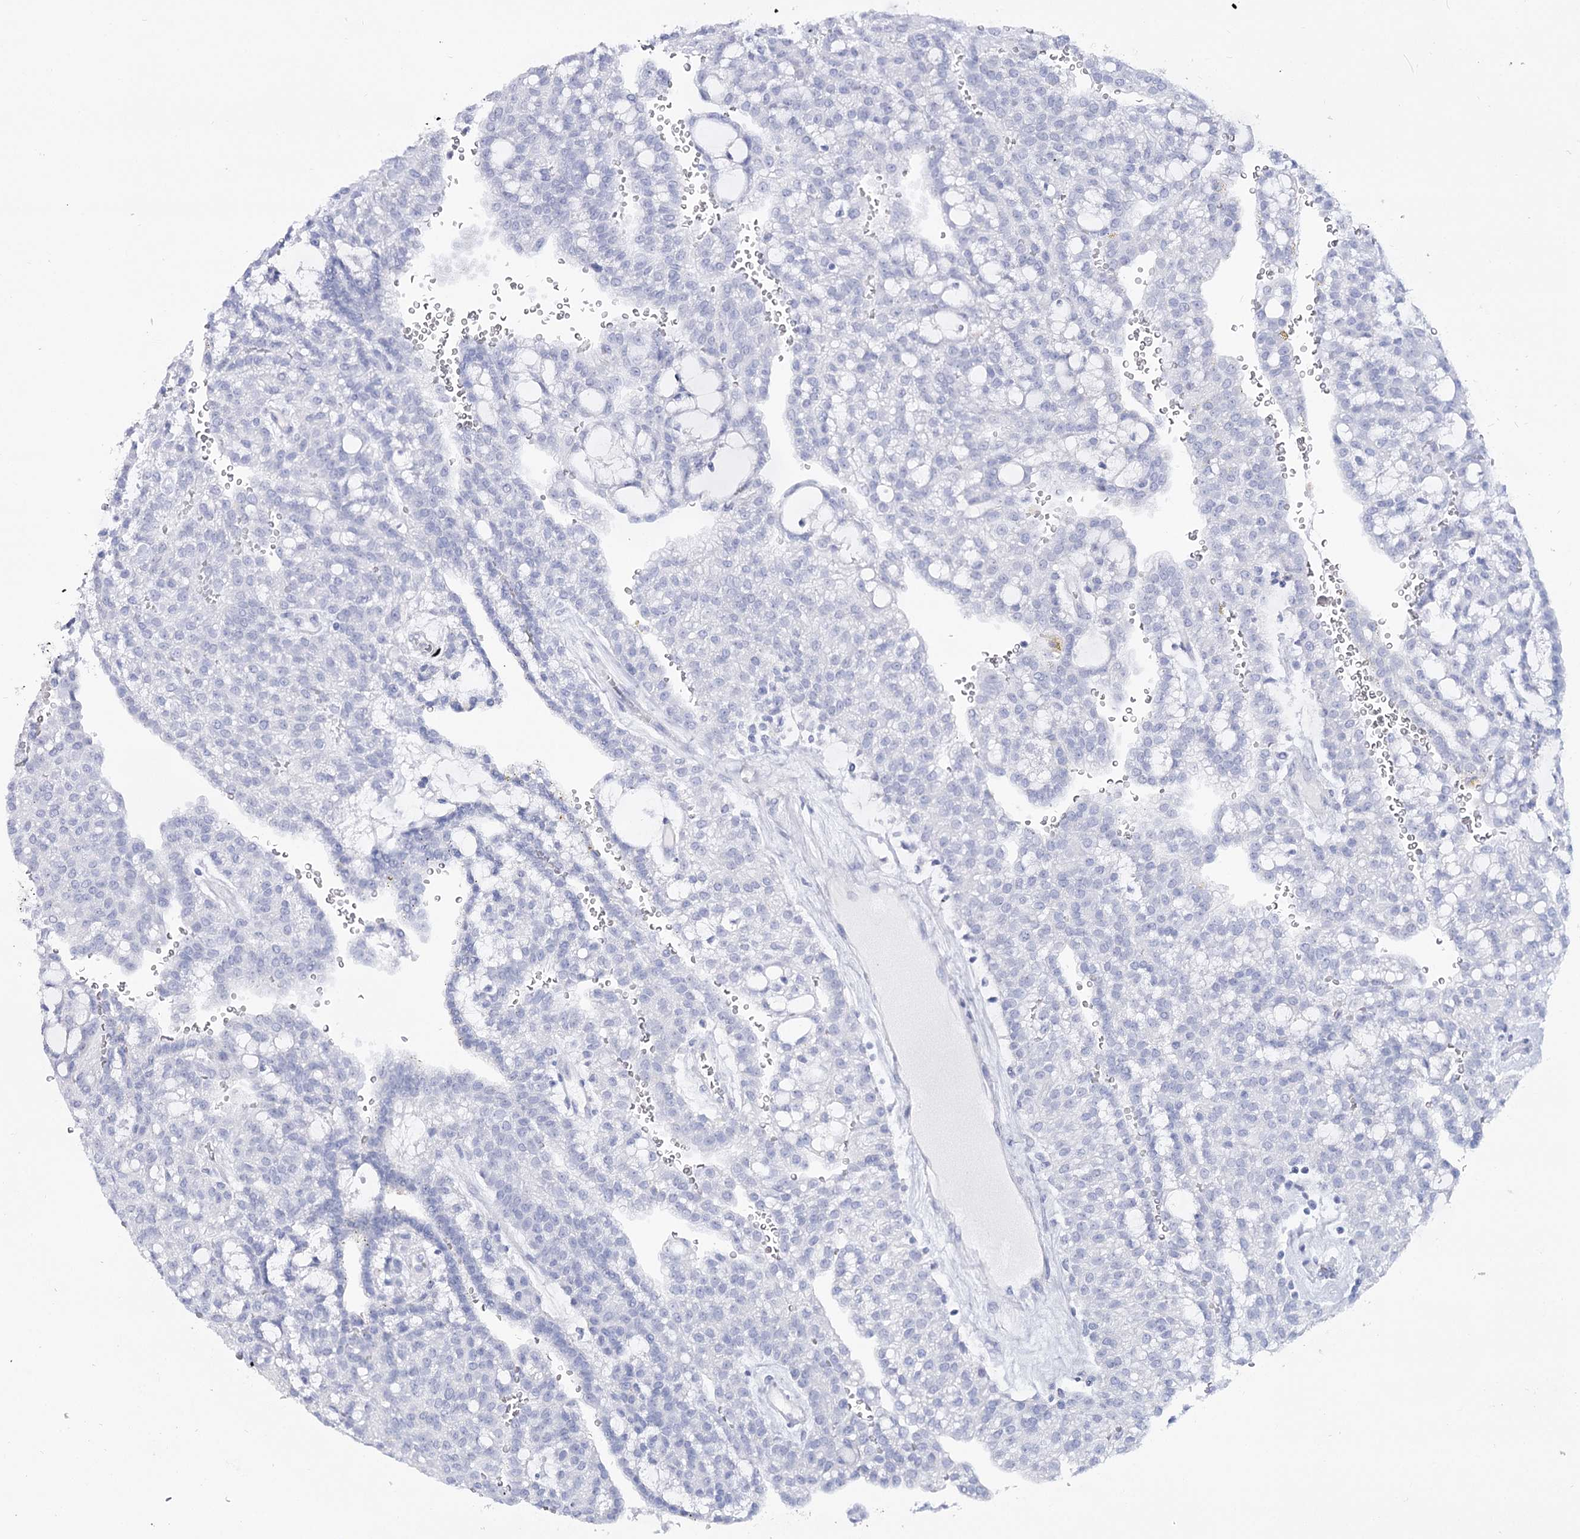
{"staining": {"intensity": "negative", "quantity": "none", "location": "none"}, "tissue": "renal cancer", "cell_type": "Tumor cells", "image_type": "cancer", "snomed": [{"axis": "morphology", "description": "Adenocarcinoma, NOS"}, {"axis": "topography", "description": "Kidney"}], "caption": "This is an immunohistochemistry (IHC) micrograph of human adenocarcinoma (renal). There is no positivity in tumor cells.", "gene": "RNF186", "patient": {"sex": "male", "age": 63}}